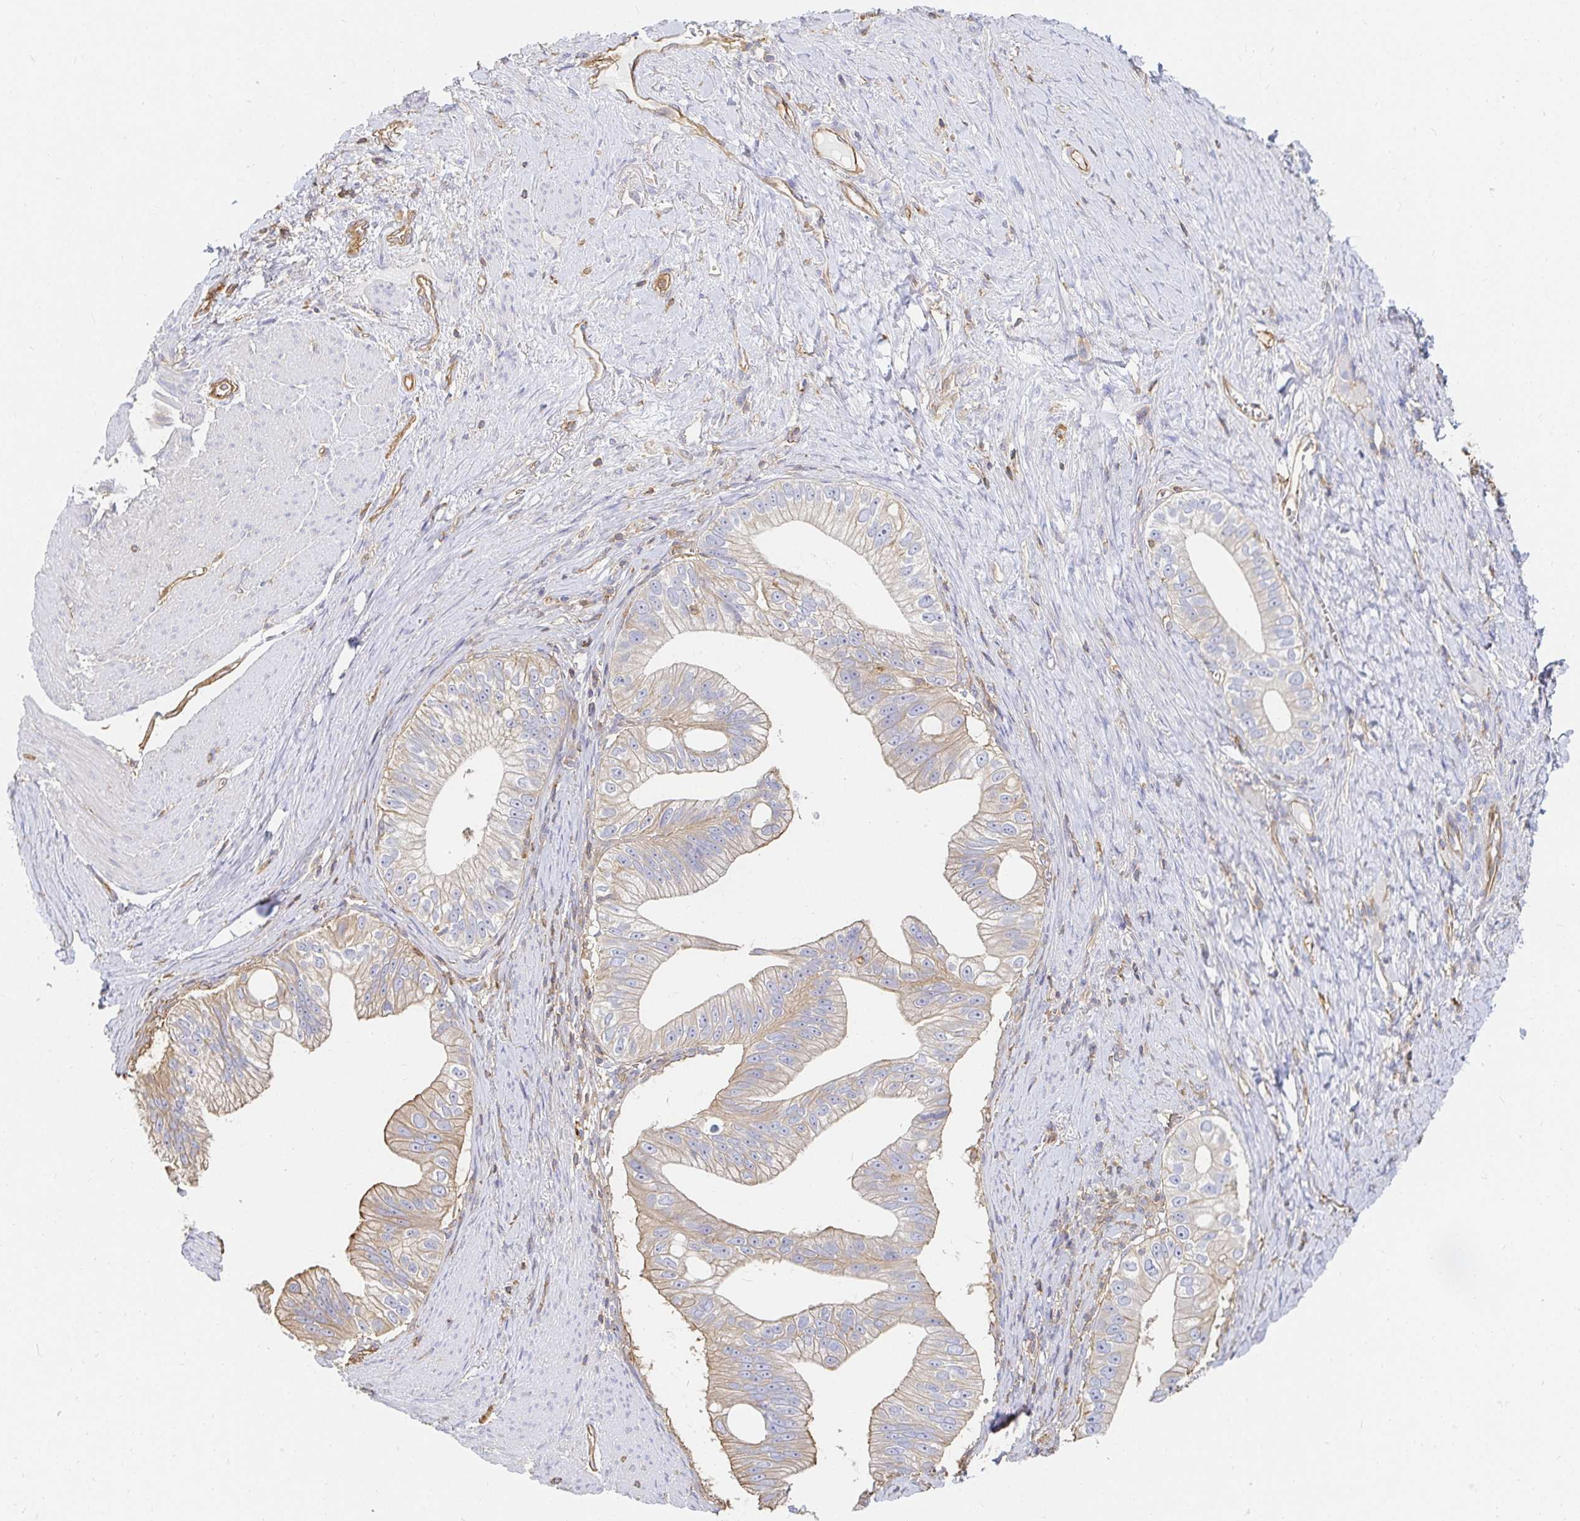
{"staining": {"intensity": "moderate", "quantity": "<25%", "location": "cytoplasmic/membranous"}, "tissue": "pancreatic cancer", "cell_type": "Tumor cells", "image_type": "cancer", "snomed": [{"axis": "morphology", "description": "Adenocarcinoma, NOS"}, {"axis": "topography", "description": "Pancreas"}], "caption": "This is an image of immunohistochemistry staining of adenocarcinoma (pancreatic), which shows moderate expression in the cytoplasmic/membranous of tumor cells.", "gene": "TSPAN19", "patient": {"sex": "male", "age": 70}}